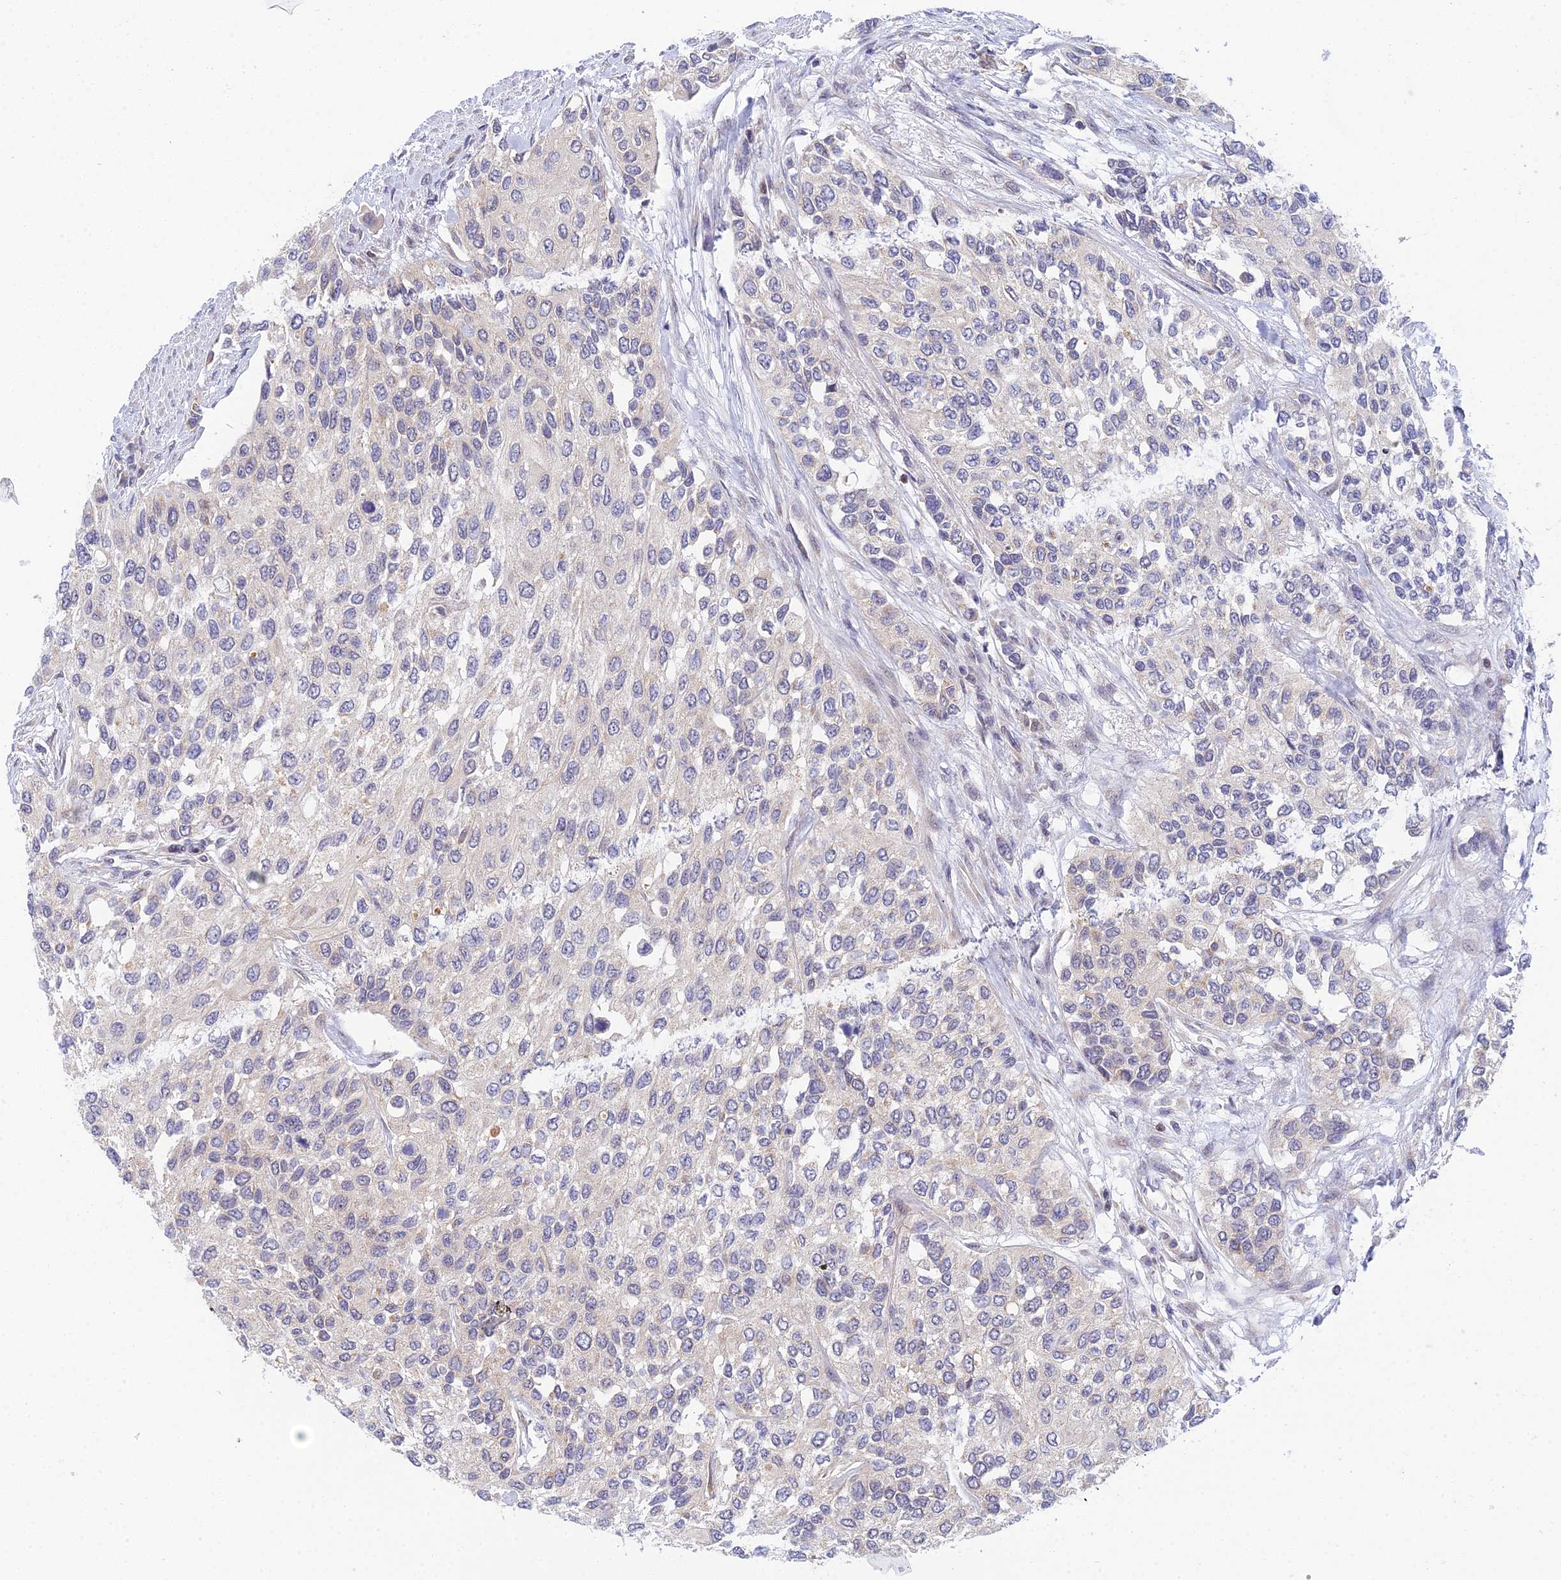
{"staining": {"intensity": "negative", "quantity": "none", "location": "none"}, "tissue": "urothelial cancer", "cell_type": "Tumor cells", "image_type": "cancer", "snomed": [{"axis": "morphology", "description": "Normal tissue, NOS"}, {"axis": "morphology", "description": "Urothelial carcinoma, High grade"}, {"axis": "topography", "description": "Vascular tissue"}, {"axis": "topography", "description": "Urinary bladder"}], "caption": "Photomicrograph shows no significant protein expression in tumor cells of urothelial carcinoma (high-grade).", "gene": "ELOA2", "patient": {"sex": "female", "age": 56}}